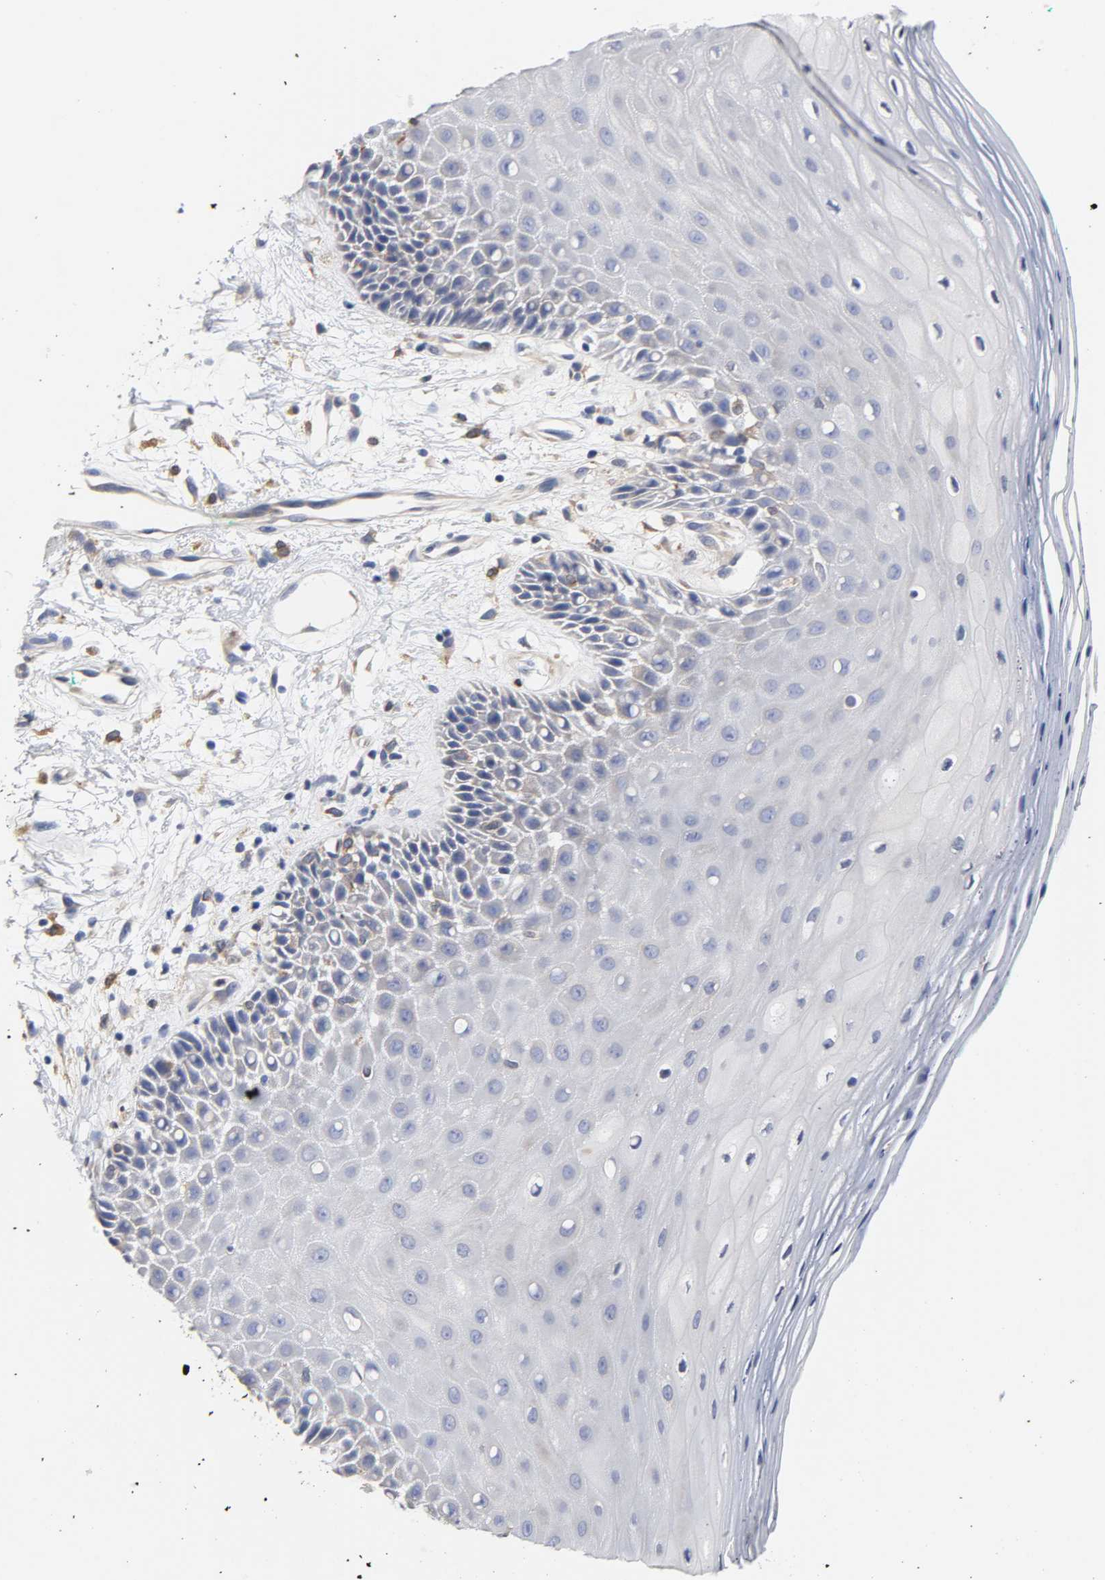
{"staining": {"intensity": "negative", "quantity": "none", "location": "none"}, "tissue": "oral mucosa", "cell_type": "Squamous epithelial cells", "image_type": "normal", "snomed": [{"axis": "morphology", "description": "Normal tissue, NOS"}, {"axis": "morphology", "description": "Squamous cell carcinoma, NOS"}, {"axis": "topography", "description": "Skeletal muscle"}, {"axis": "topography", "description": "Oral tissue"}, {"axis": "topography", "description": "Head-Neck"}], "caption": "An immunohistochemistry photomicrograph of benign oral mucosa is shown. There is no staining in squamous epithelial cells of oral mucosa. (DAB IHC, high magnification).", "gene": "HCK", "patient": {"sex": "female", "age": 84}}